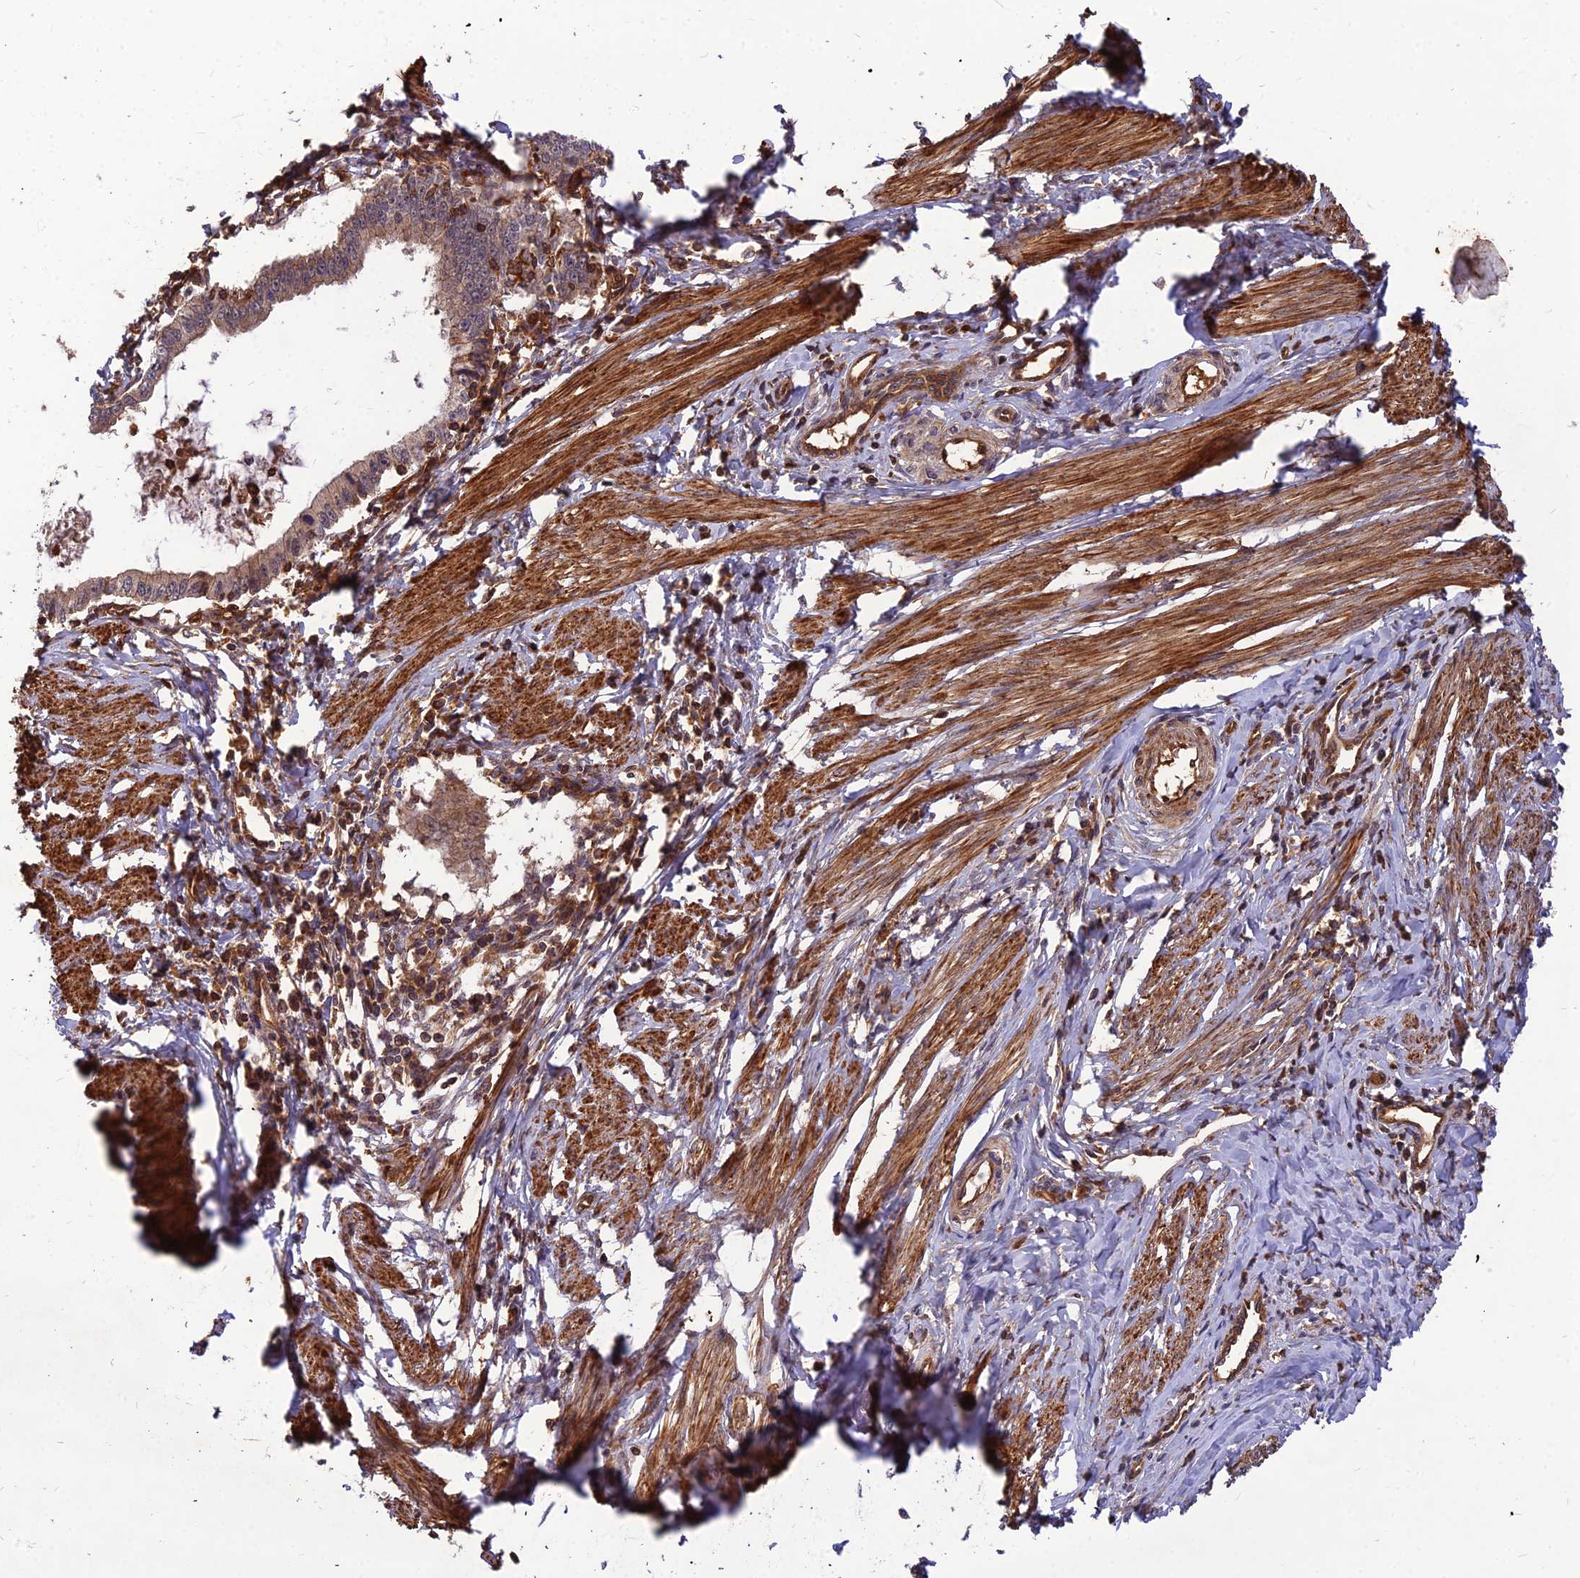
{"staining": {"intensity": "weak", "quantity": ">75%", "location": "cytoplasmic/membranous"}, "tissue": "cervical cancer", "cell_type": "Tumor cells", "image_type": "cancer", "snomed": [{"axis": "morphology", "description": "Adenocarcinoma, NOS"}, {"axis": "topography", "description": "Cervix"}], "caption": "Immunohistochemical staining of adenocarcinoma (cervical) exhibits low levels of weak cytoplasmic/membranous positivity in about >75% of tumor cells.", "gene": "ZNF467", "patient": {"sex": "female", "age": 36}}